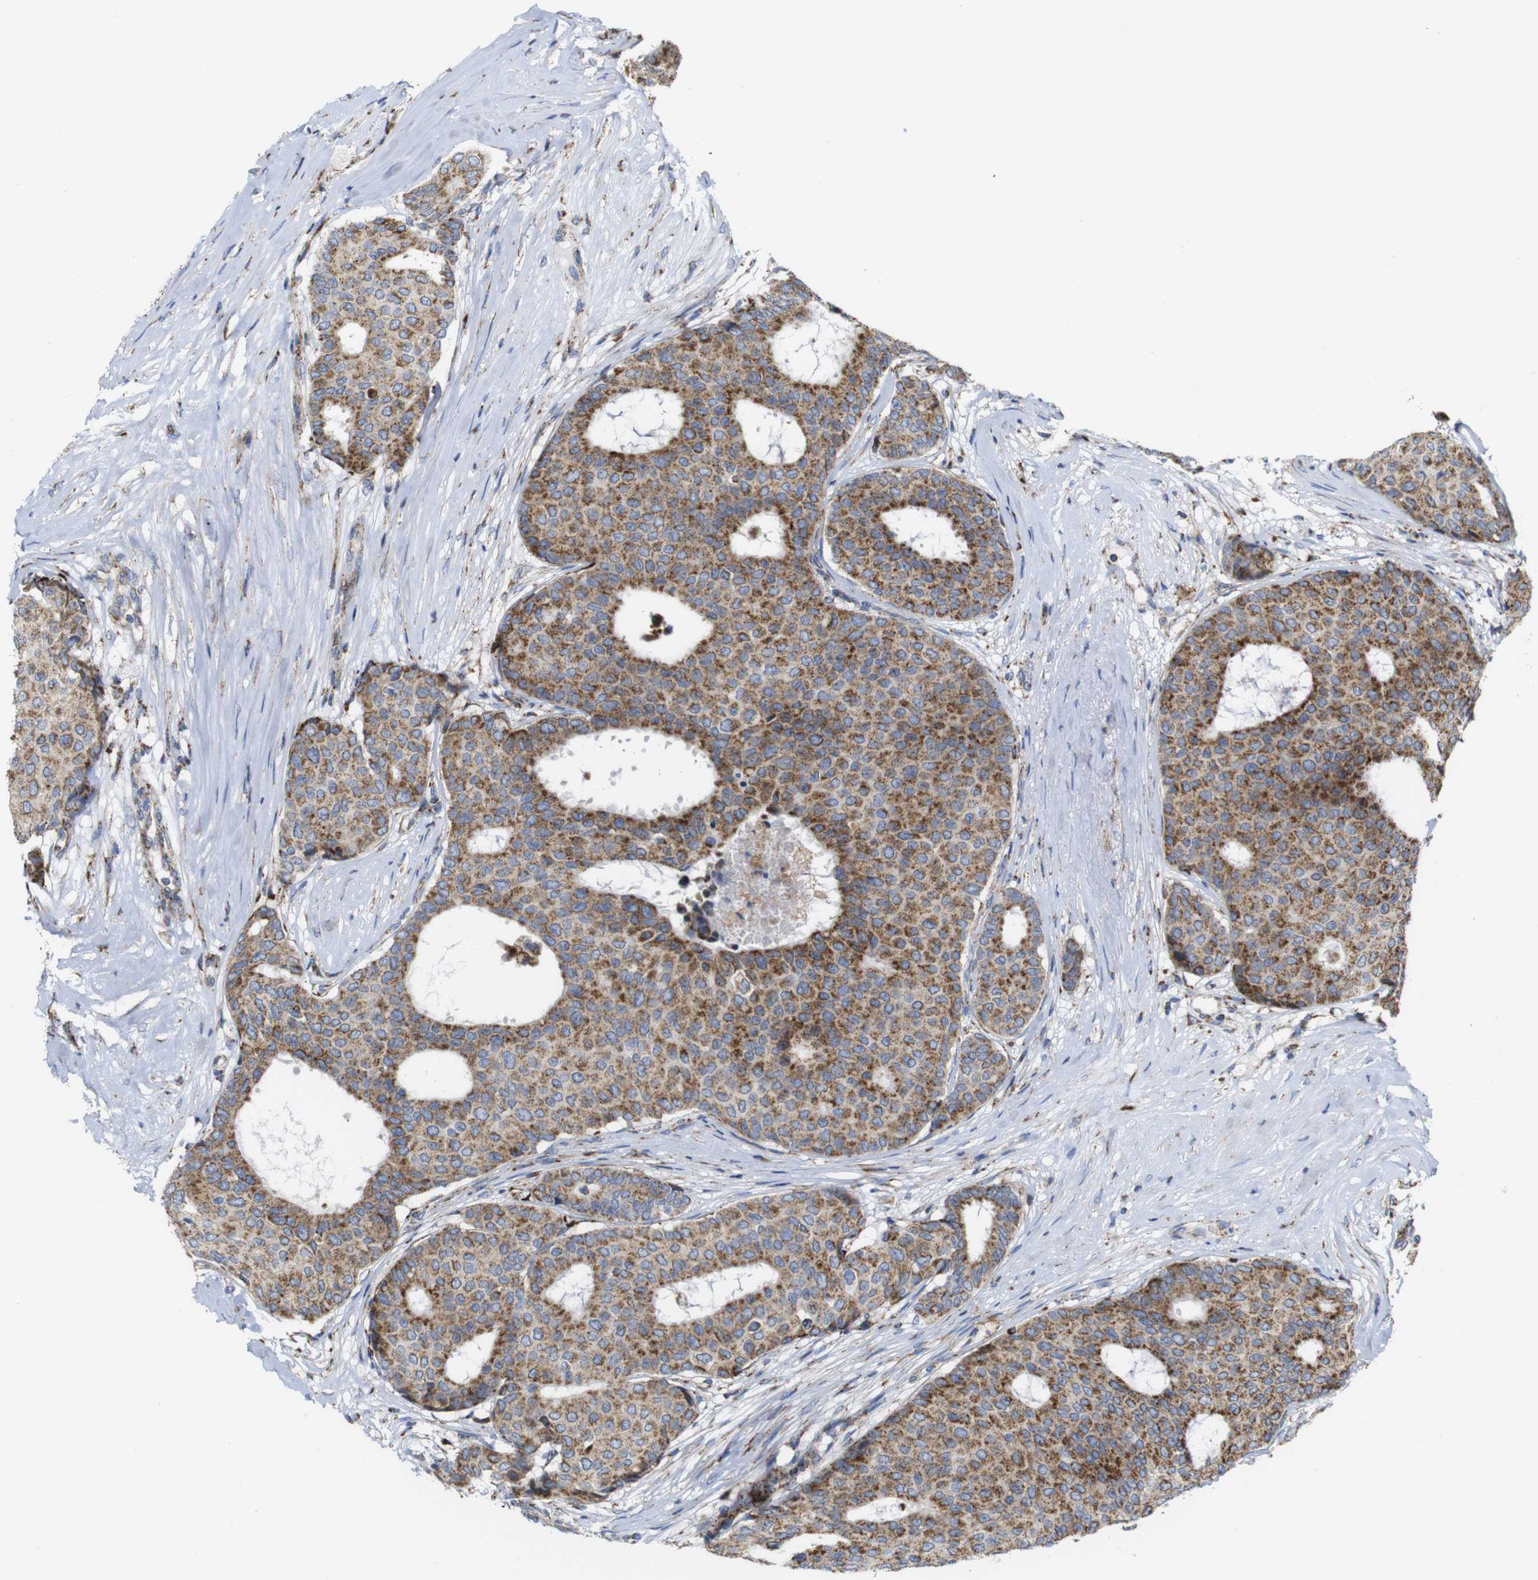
{"staining": {"intensity": "moderate", "quantity": ">75%", "location": "cytoplasmic/membranous"}, "tissue": "breast cancer", "cell_type": "Tumor cells", "image_type": "cancer", "snomed": [{"axis": "morphology", "description": "Duct carcinoma"}, {"axis": "topography", "description": "Breast"}], "caption": "A medium amount of moderate cytoplasmic/membranous positivity is seen in approximately >75% of tumor cells in breast cancer (intraductal carcinoma) tissue.", "gene": "TMEM192", "patient": {"sex": "female", "age": 75}}